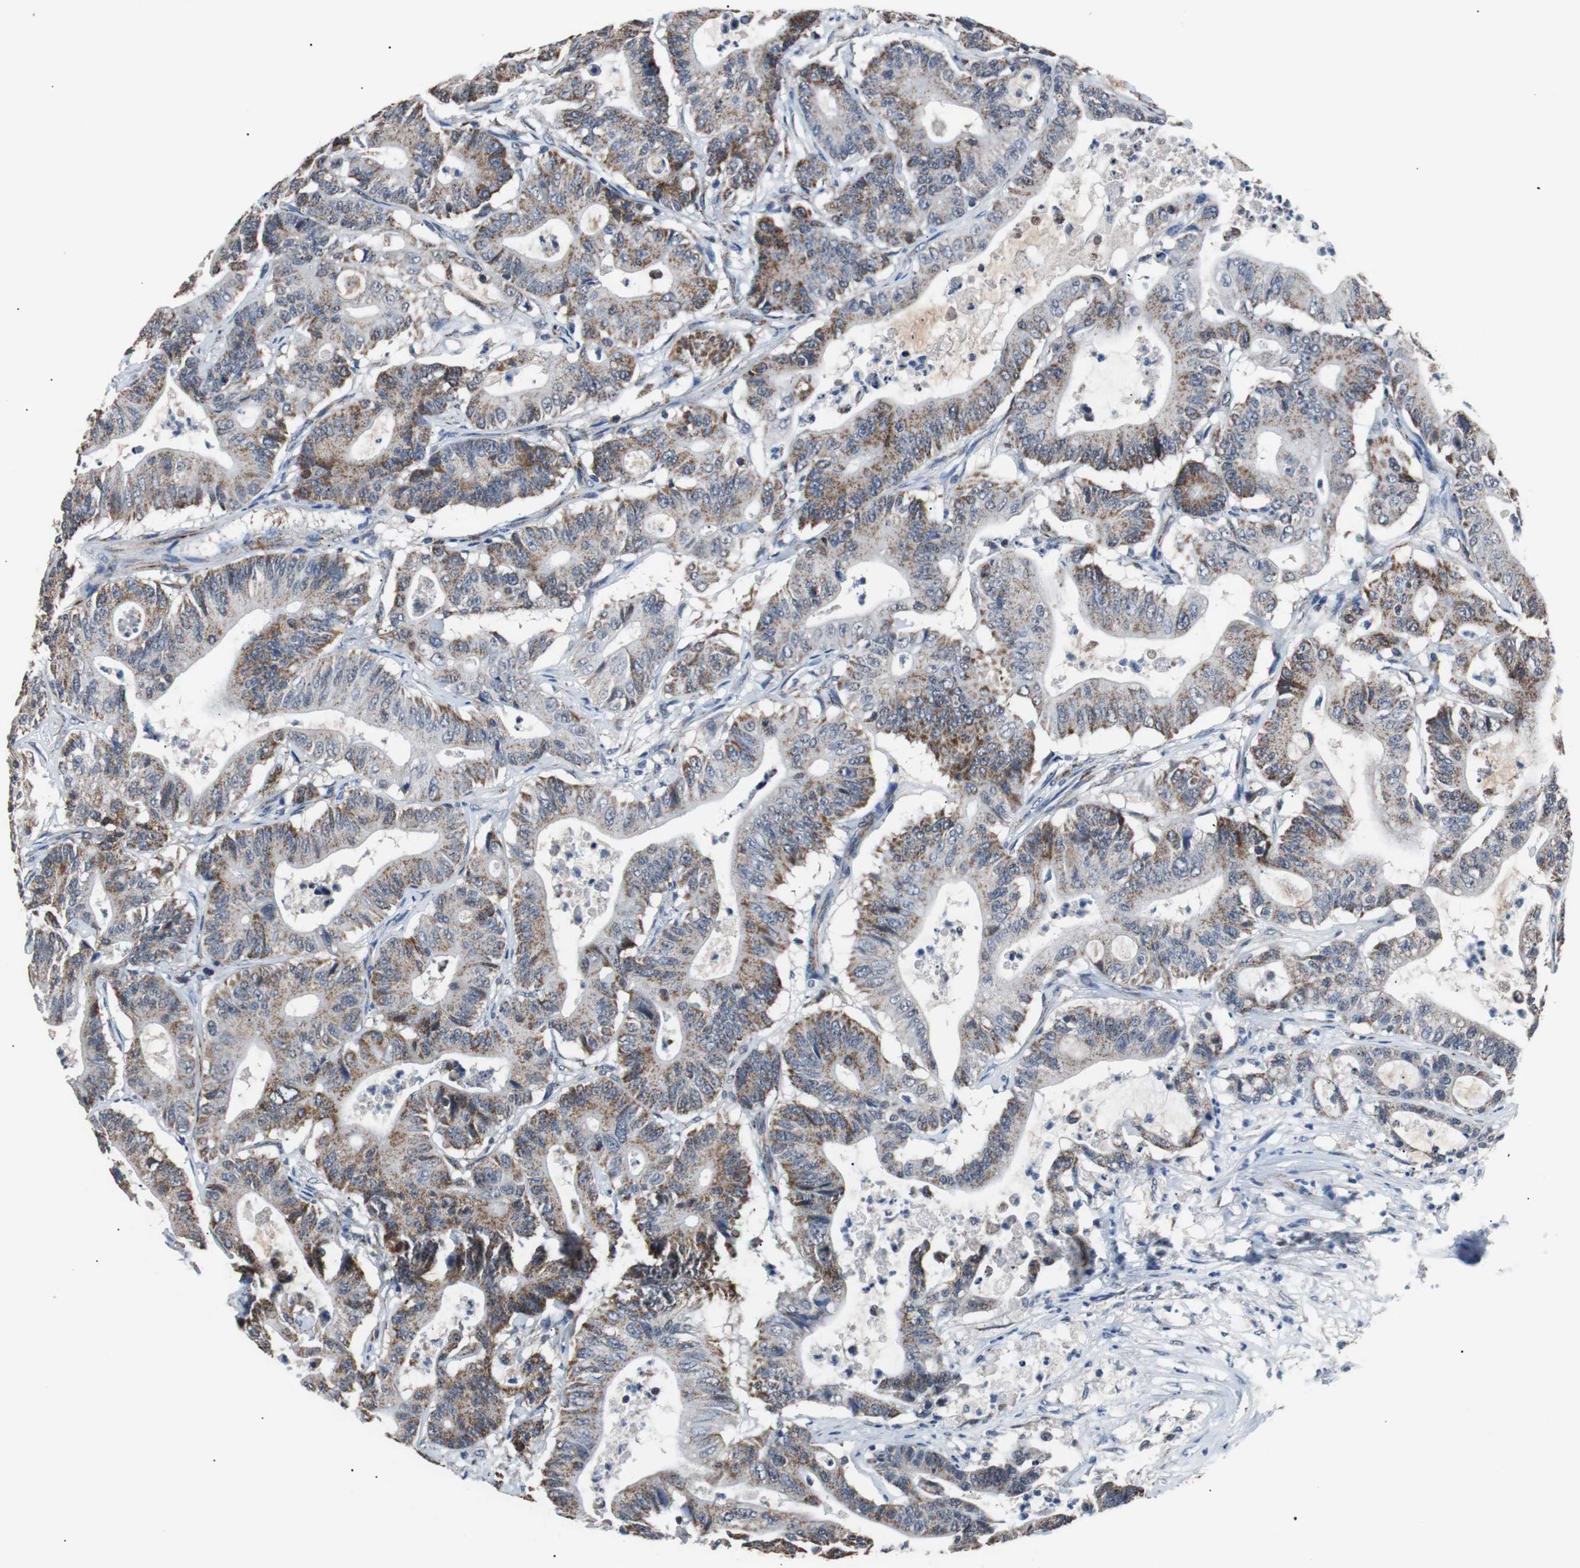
{"staining": {"intensity": "strong", "quantity": "25%-75%", "location": "cytoplasmic/membranous"}, "tissue": "colorectal cancer", "cell_type": "Tumor cells", "image_type": "cancer", "snomed": [{"axis": "morphology", "description": "Adenocarcinoma, NOS"}, {"axis": "topography", "description": "Colon"}], "caption": "Immunohistochemical staining of colorectal cancer shows high levels of strong cytoplasmic/membranous expression in about 25%-75% of tumor cells. (DAB IHC with brightfield microscopy, high magnification).", "gene": "PITRM1", "patient": {"sex": "female", "age": 84}}